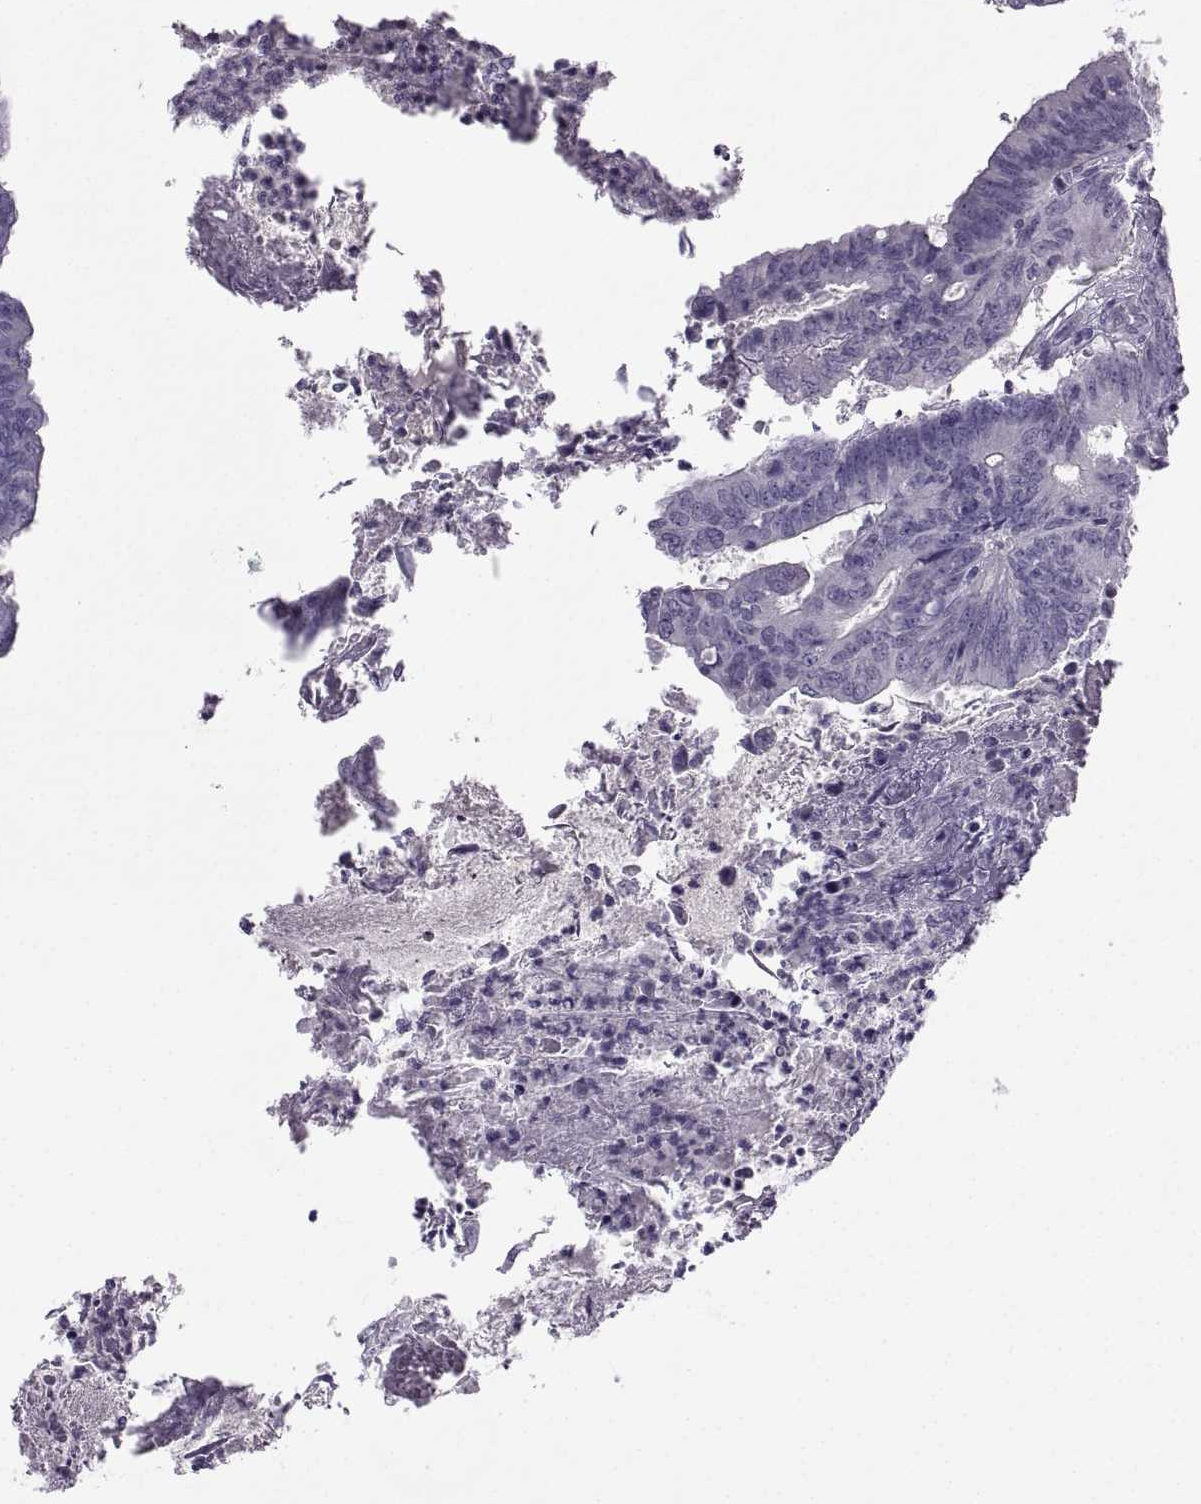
{"staining": {"intensity": "negative", "quantity": "none", "location": "none"}, "tissue": "colorectal cancer", "cell_type": "Tumor cells", "image_type": "cancer", "snomed": [{"axis": "morphology", "description": "Adenocarcinoma, NOS"}, {"axis": "topography", "description": "Colon"}], "caption": "Immunohistochemical staining of human colorectal adenocarcinoma demonstrates no significant expression in tumor cells. Nuclei are stained in blue.", "gene": "BSPH1", "patient": {"sex": "female", "age": 70}}